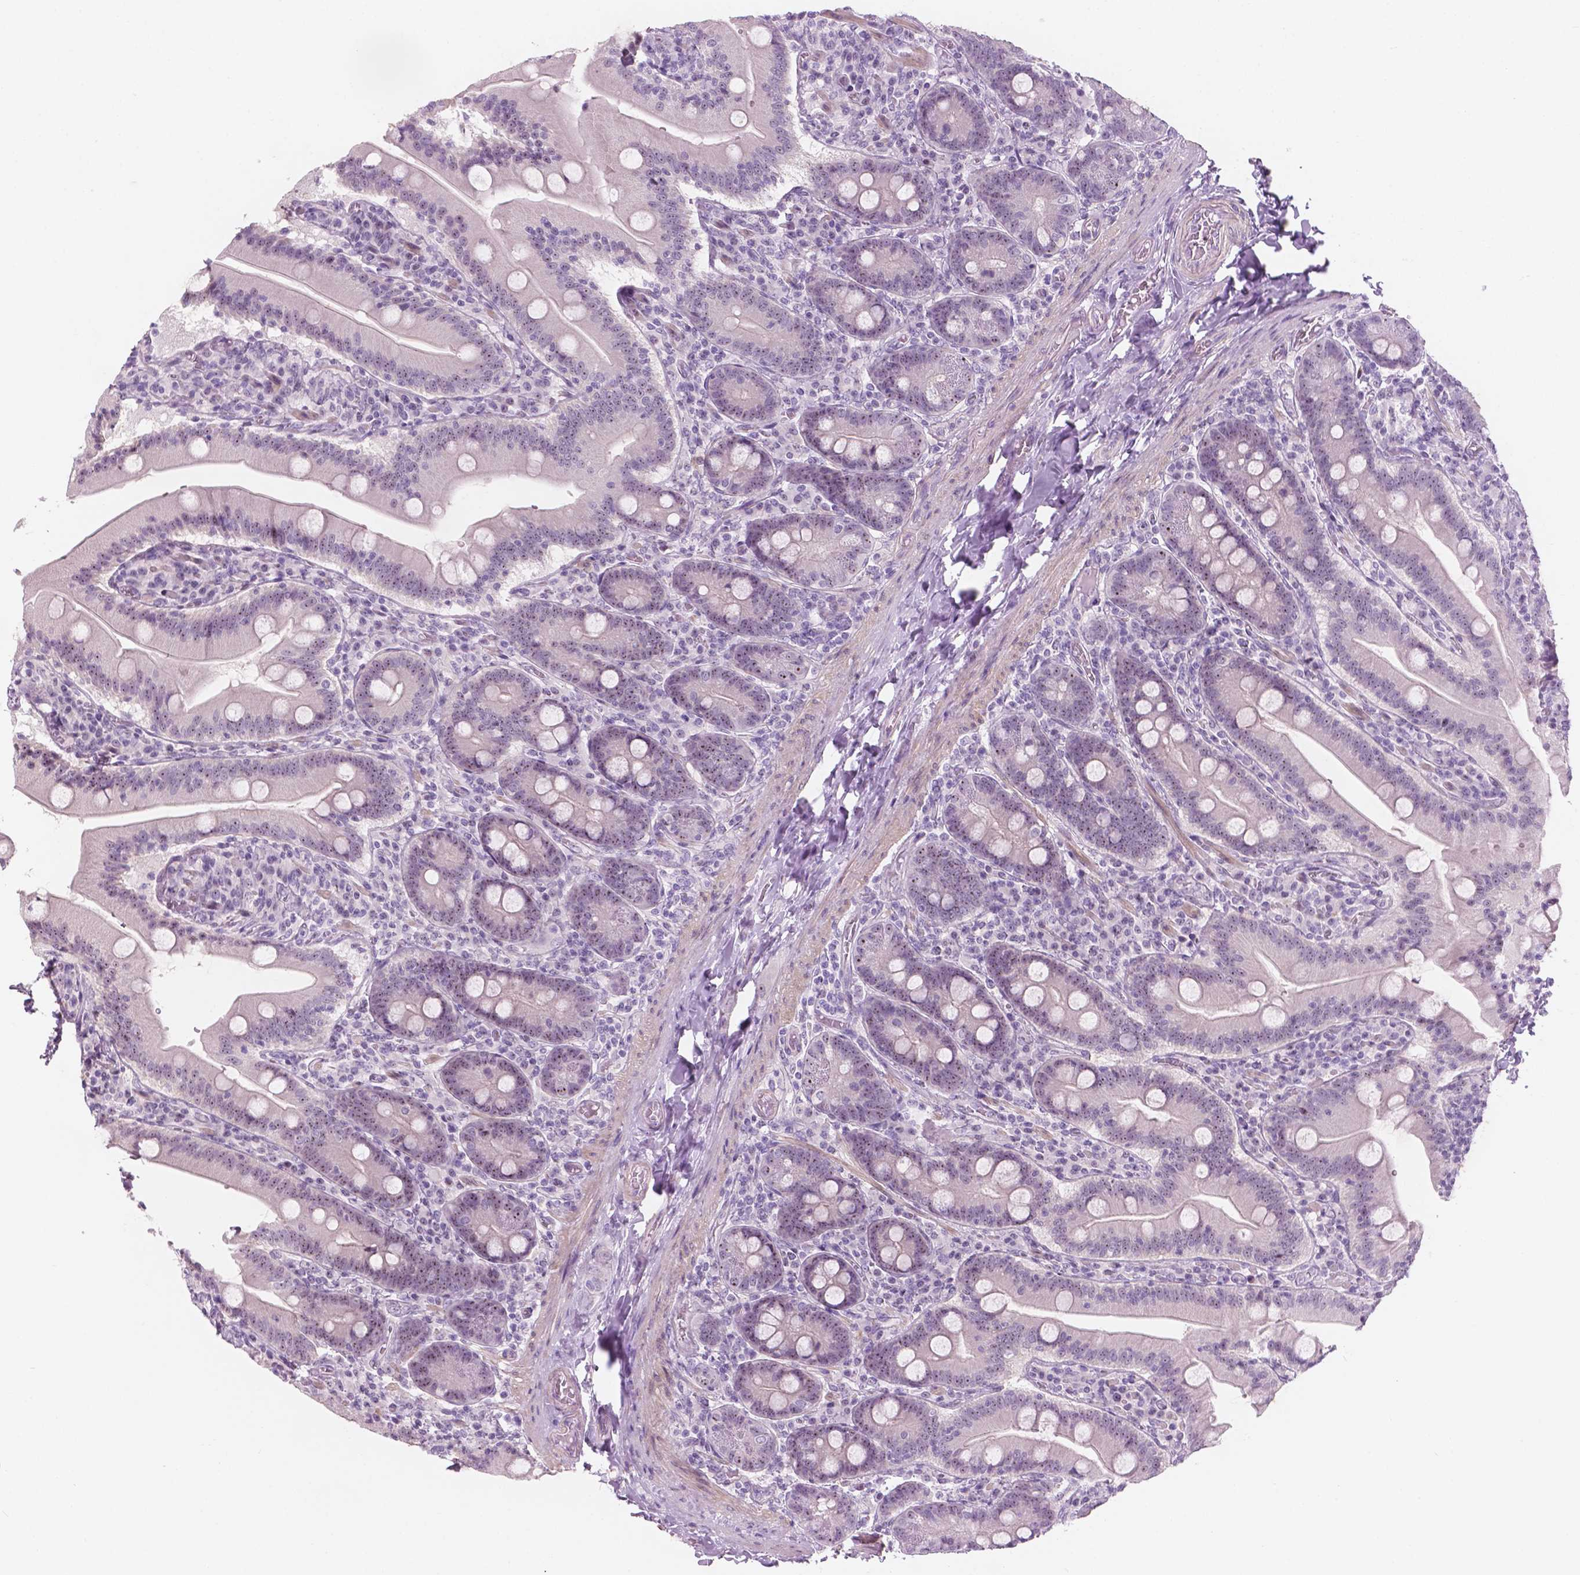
{"staining": {"intensity": "weak", "quantity": "25%-75%", "location": "nuclear"}, "tissue": "small intestine", "cell_type": "Glandular cells", "image_type": "normal", "snomed": [{"axis": "morphology", "description": "Normal tissue, NOS"}, {"axis": "topography", "description": "Small intestine"}], "caption": "This image reveals normal small intestine stained with immunohistochemistry to label a protein in brown. The nuclear of glandular cells show weak positivity for the protein. Nuclei are counter-stained blue.", "gene": "ZNF853", "patient": {"sex": "male", "age": 37}}